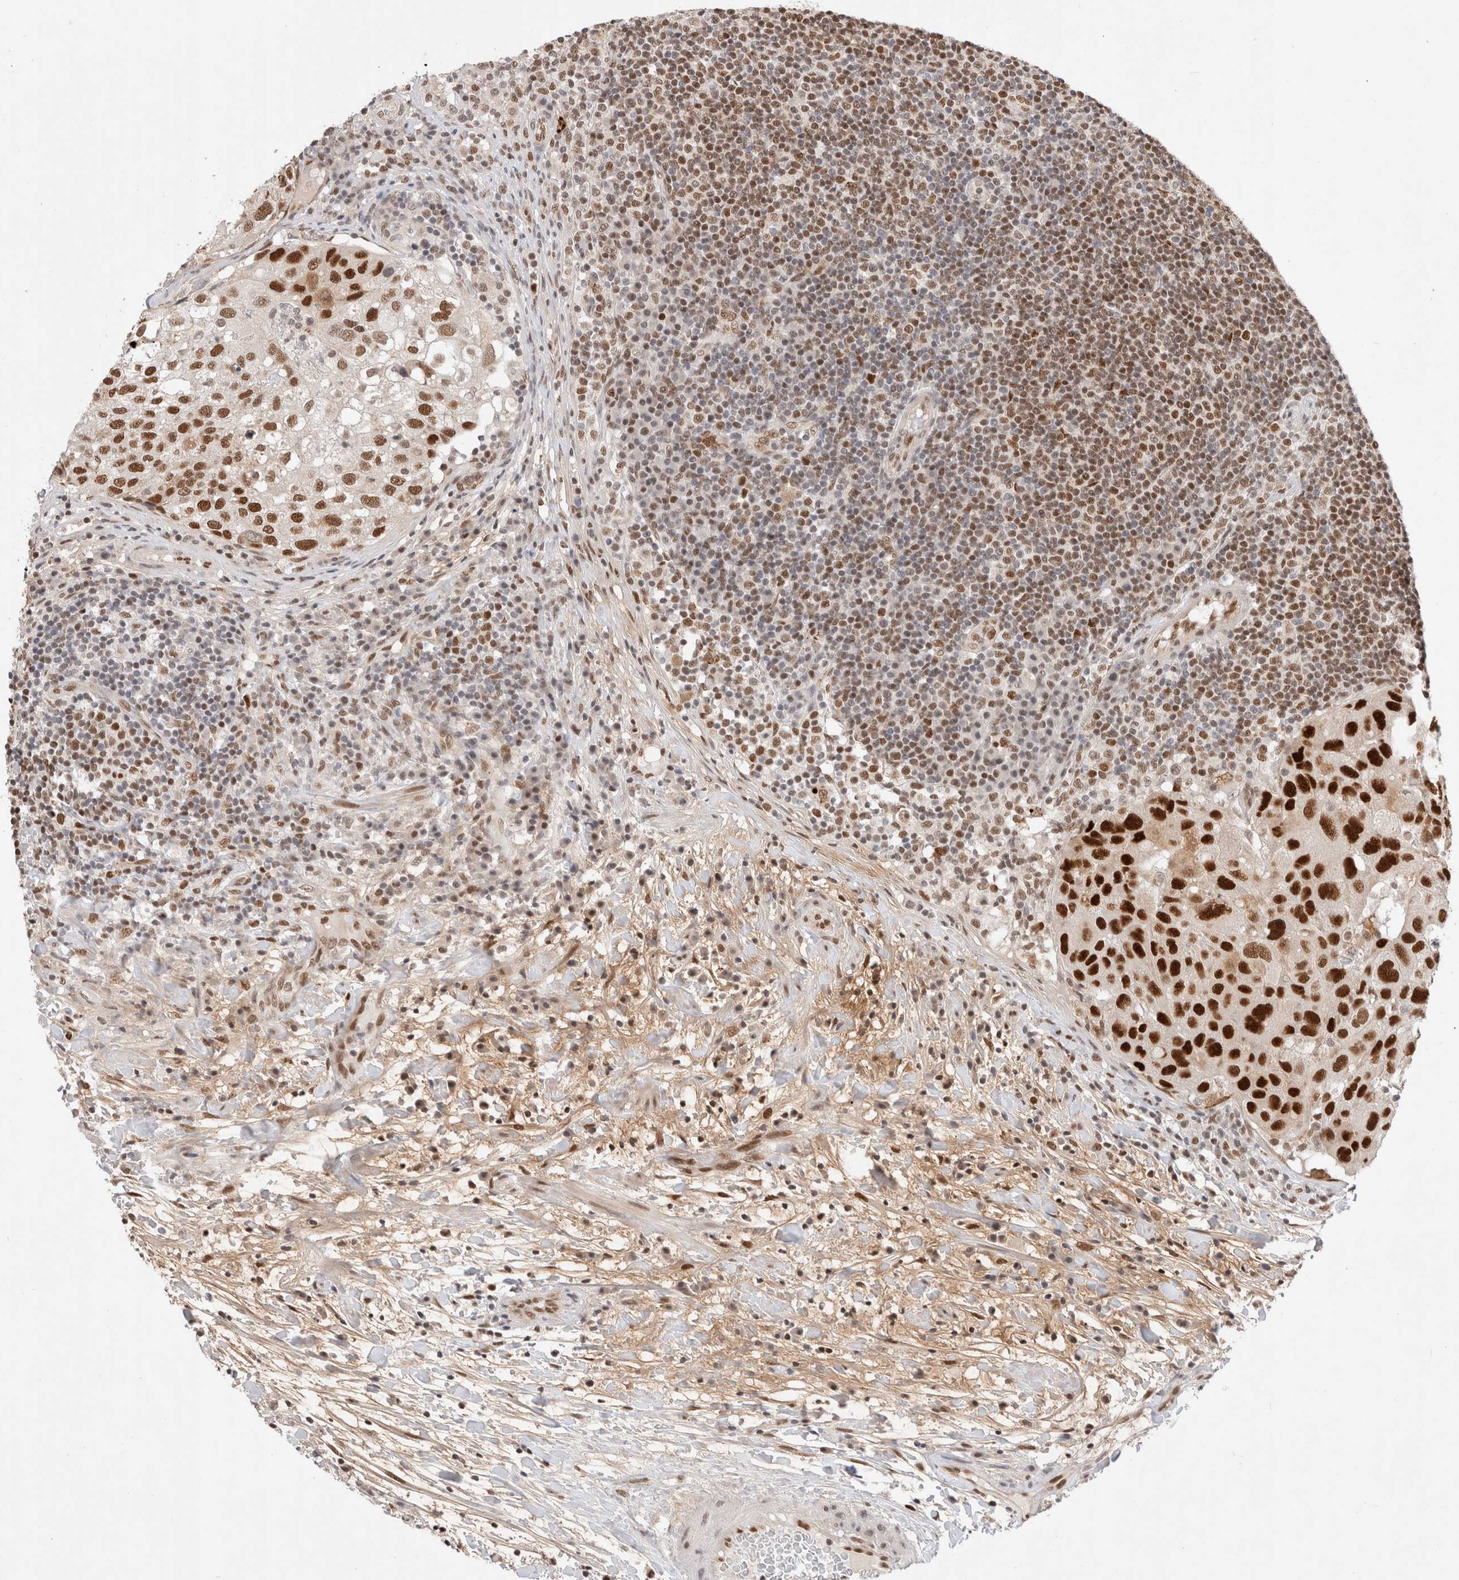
{"staining": {"intensity": "strong", "quantity": ">75%", "location": "nuclear"}, "tissue": "urothelial cancer", "cell_type": "Tumor cells", "image_type": "cancer", "snomed": [{"axis": "morphology", "description": "Urothelial carcinoma, High grade"}, {"axis": "topography", "description": "Lymph node"}, {"axis": "topography", "description": "Urinary bladder"}], "caption": "This is an image of IHC staining of urothelial cancer, which shows strong staining in the nuclear of tumor cells.", "gene": "GTF2I", "patient": {"sex": "male", "age": 51}}